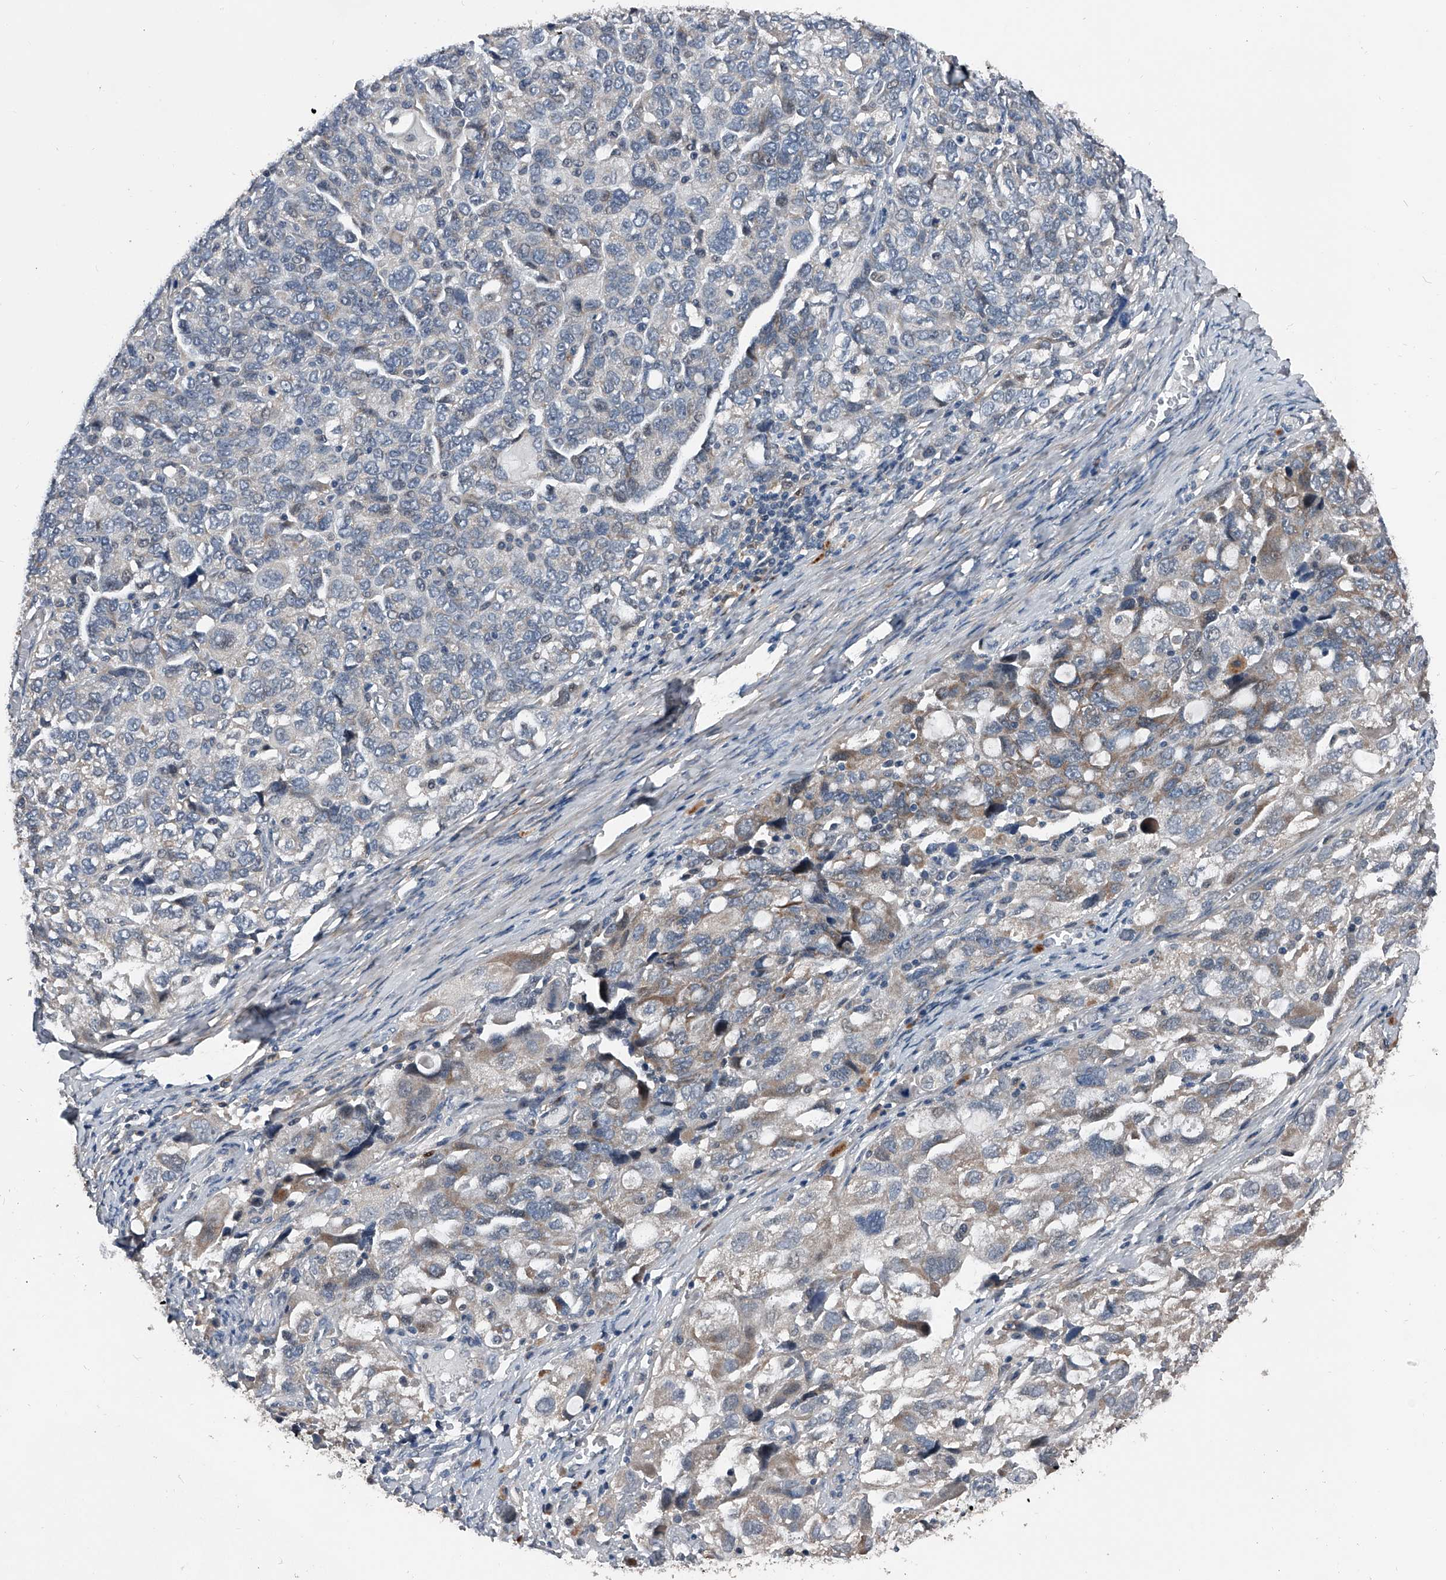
{"staining": {"intensity": "weak", "quantity": "25%-75%", "location": "cytoplasmic/membranous"}, "tissue": "ovarian cancer", "cell_type": "Tumor cells", "image_type": "cancer", "snomed": [{"axis": "morphology", "description": "Carcinoma, NOS"}, {"axis": "morphology", "description": "Cystadenocarcinoma, serous, NOS"}, {"axis": "topography", "description": "Ovary"}], "caption": "A micrograph of ovarian cancer stained for a protein exhibits weak cytoplasmic/membranous brown staining in tumor cells. (DAB = brown stain, brightfield microscopy at high magnification).", "gene": "PHACTR1", "patient": {"sex": "female", "age": 69}}